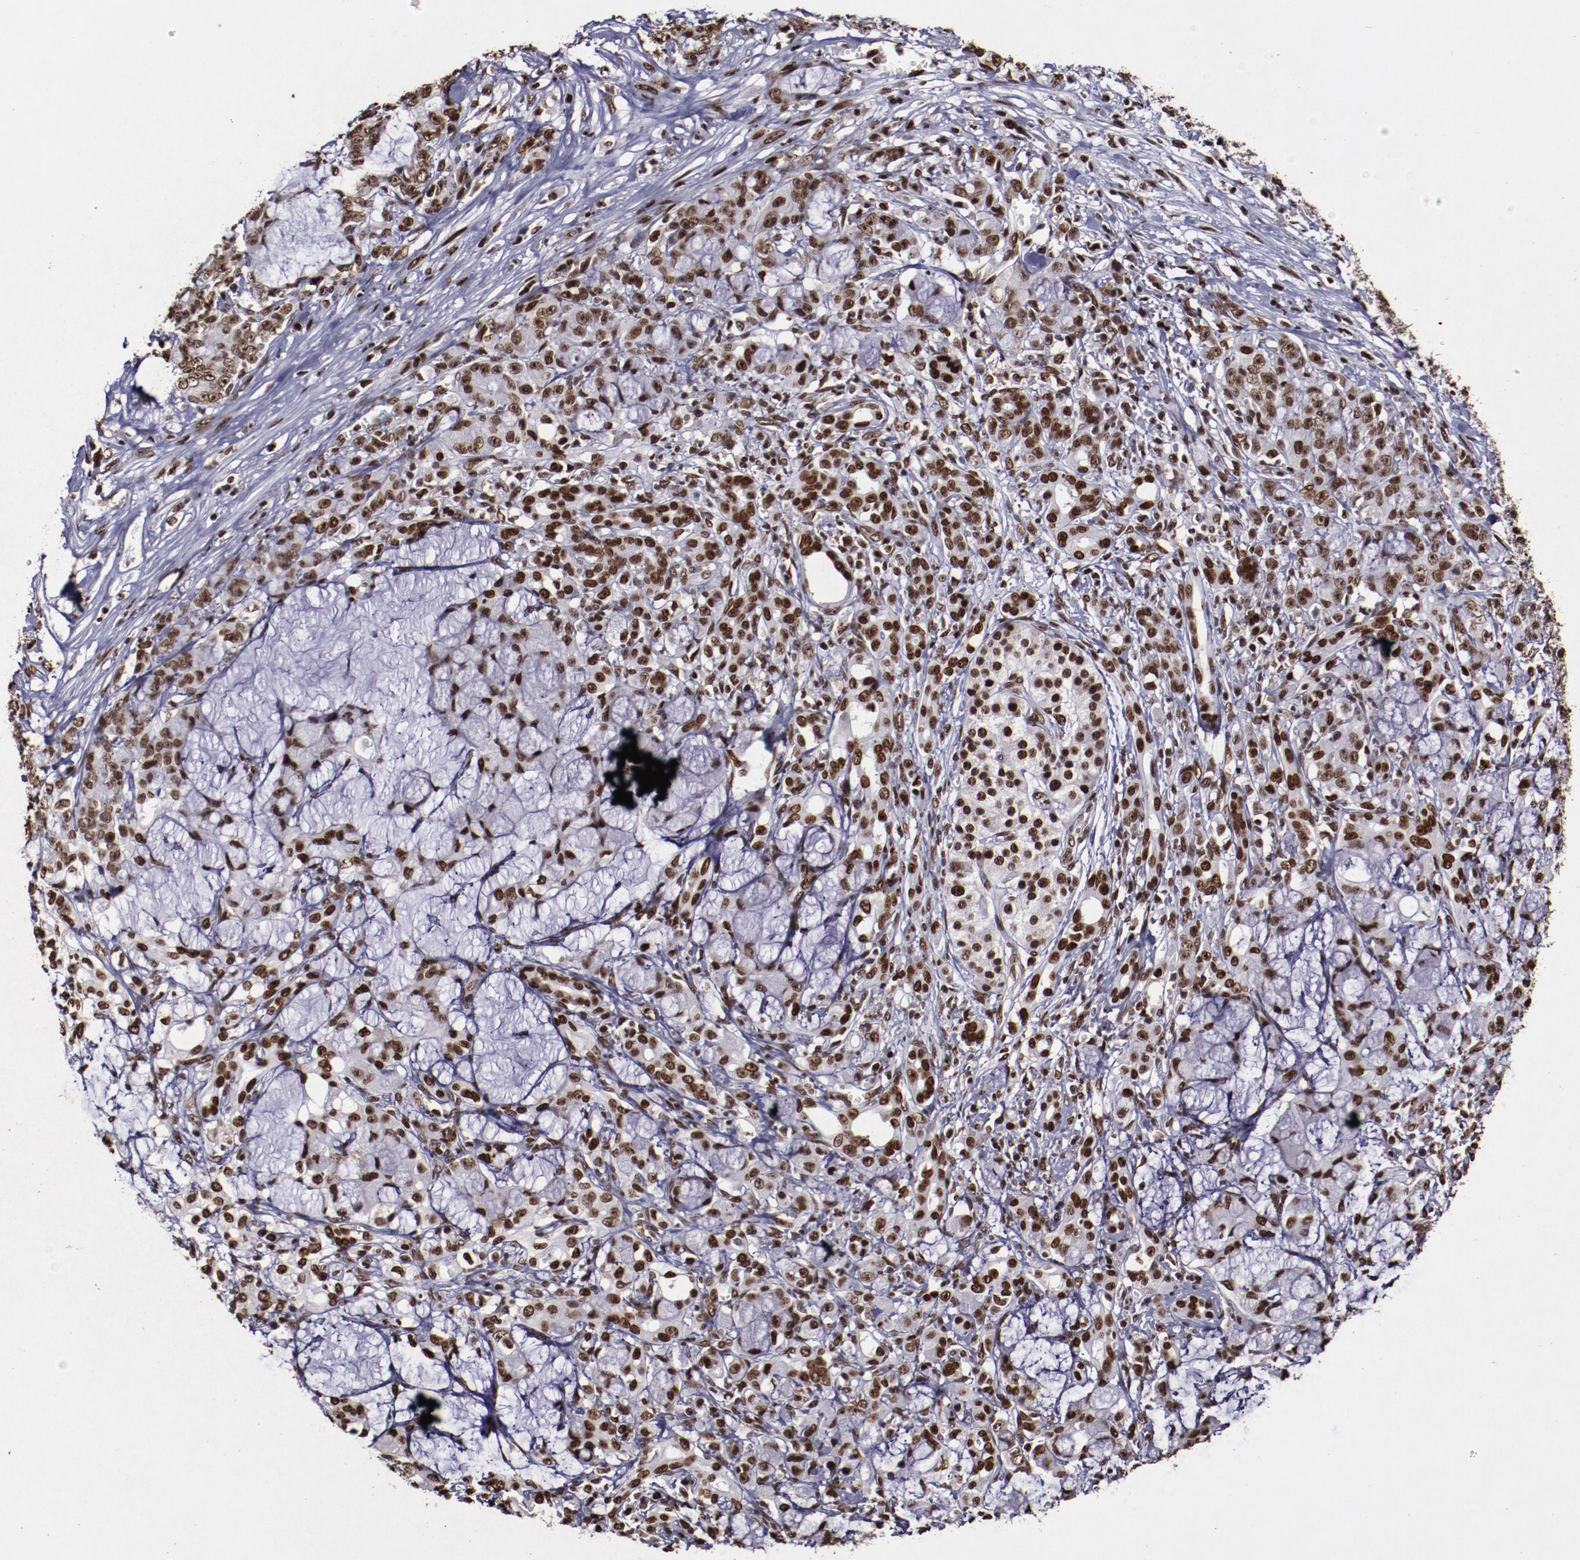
{"staining": {"intensity": "moderate", "quantity": ">75%", "location": "nuclear"}, "tissue": "pancreatic cancer", "cell_type": "Tumor cells", "image_type": "cancer", "snomed": [{"axis": "morphology", "description": "Adenocarcinoma, NOS"}, {"axis": "topography", "description": "Pancreas"}], "caption": "High-magnification brightfield microscopy of pancreatic cancer (adenocarcinoma) stained with DAB (brown) and counterstained with hematoxylin (blue). tumor cells exhibit moderate nuclear expression is present in approximately>75% of cells.", "gene": "APEX1", "patient": {"sex": "female", "age": 73}}